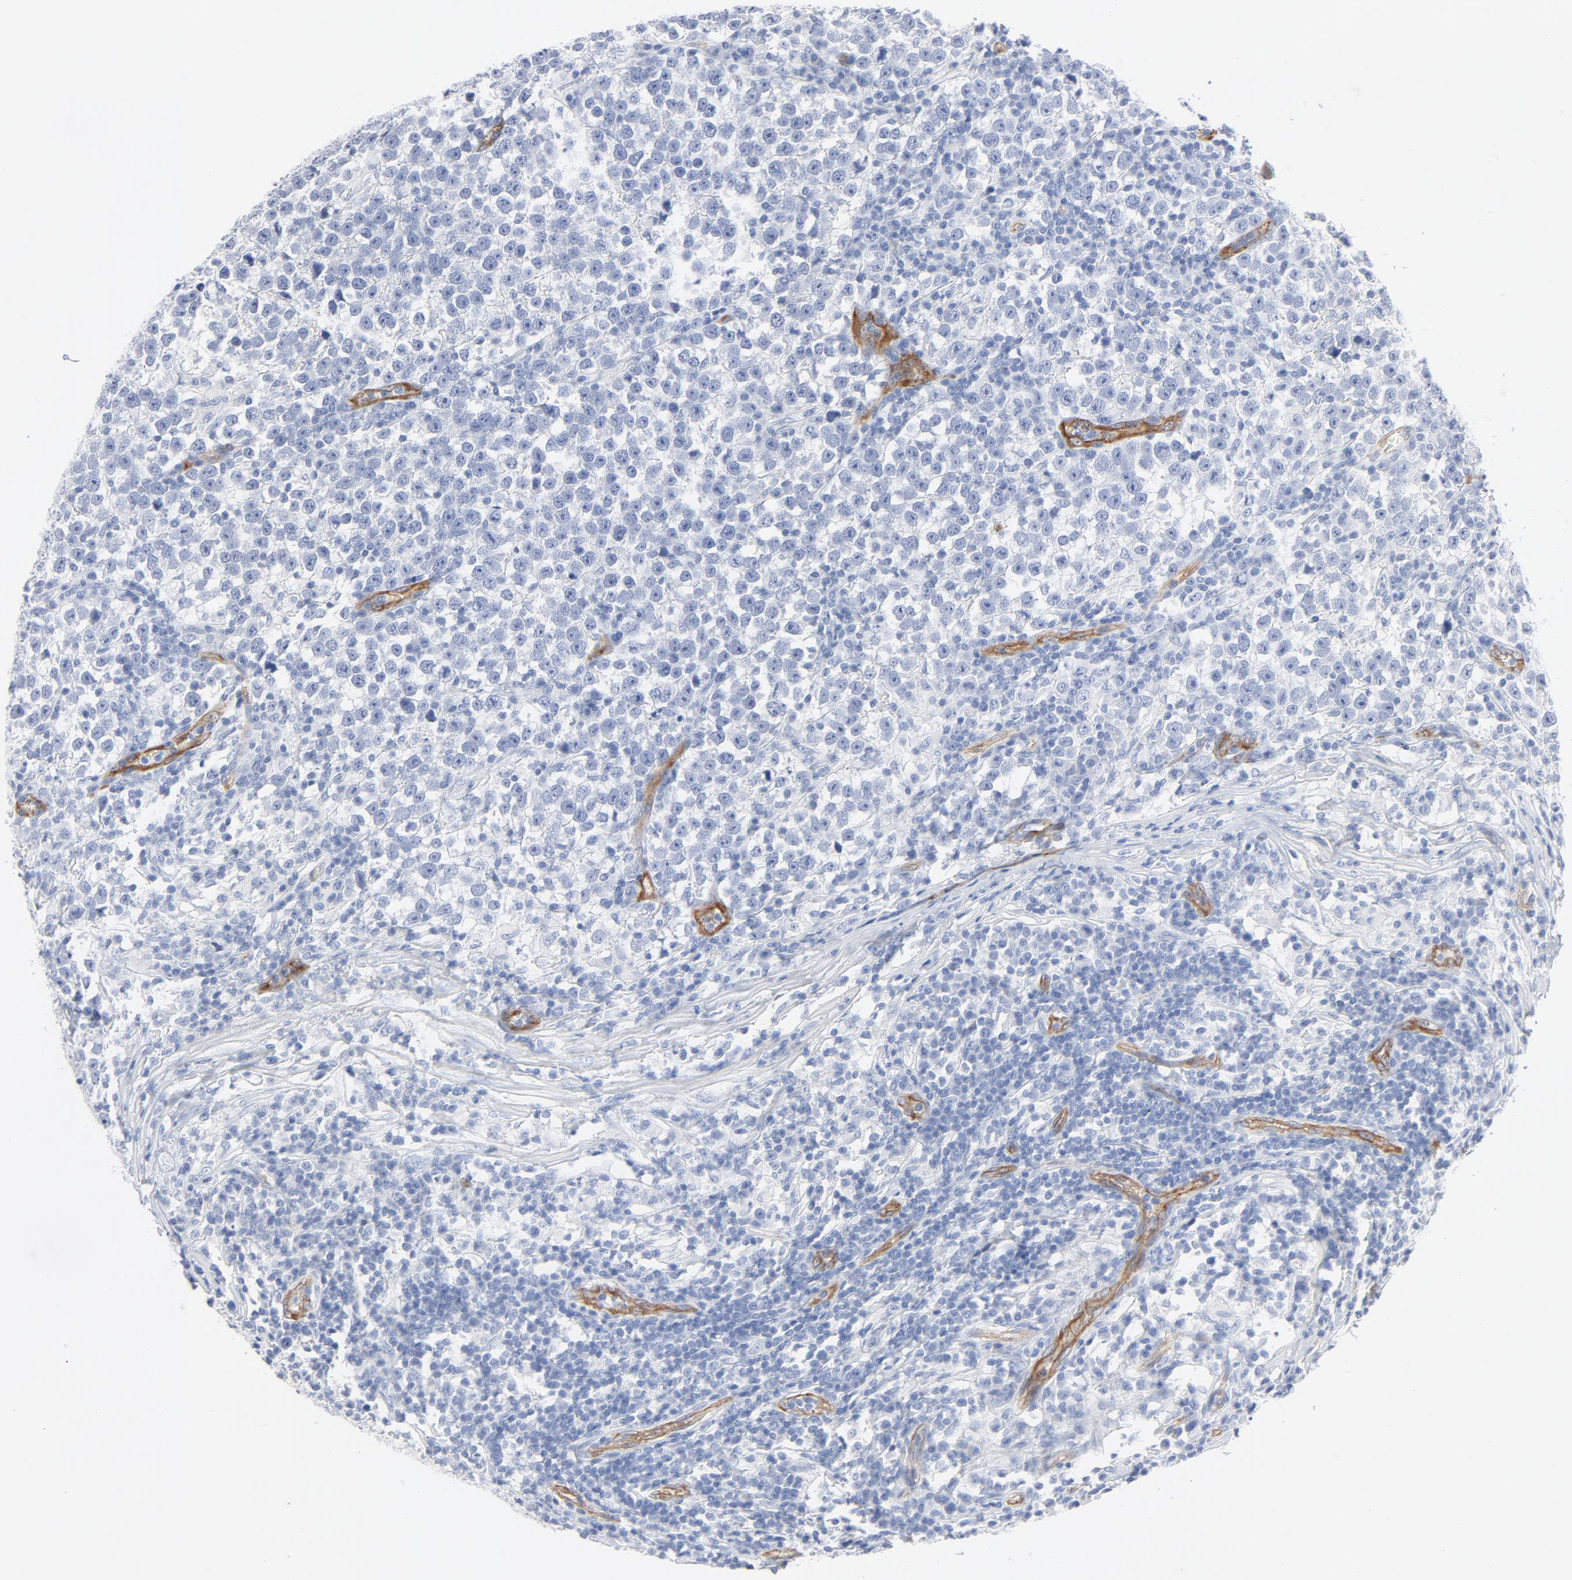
{"staining": {"intensity": "negative", "quantity": "none", "location": "none"}, "tissue": "testis cancer", "cell_type": "Tumor cells", "image_type": "cancer", "snomed": [{"axis": "morphology", "description": "Seminoma, NOS"}, {"axis": "topography", "description": "Testis"}], "caption": "Immunohistochemical staining of human testis seminoma displays no significant staining in tumor cells. (Immunohistochemistry (ihc), brightfield microscopy, high magnification).", "gene": "SHANK3", "patient": {"sex": "male", "age": 43}}